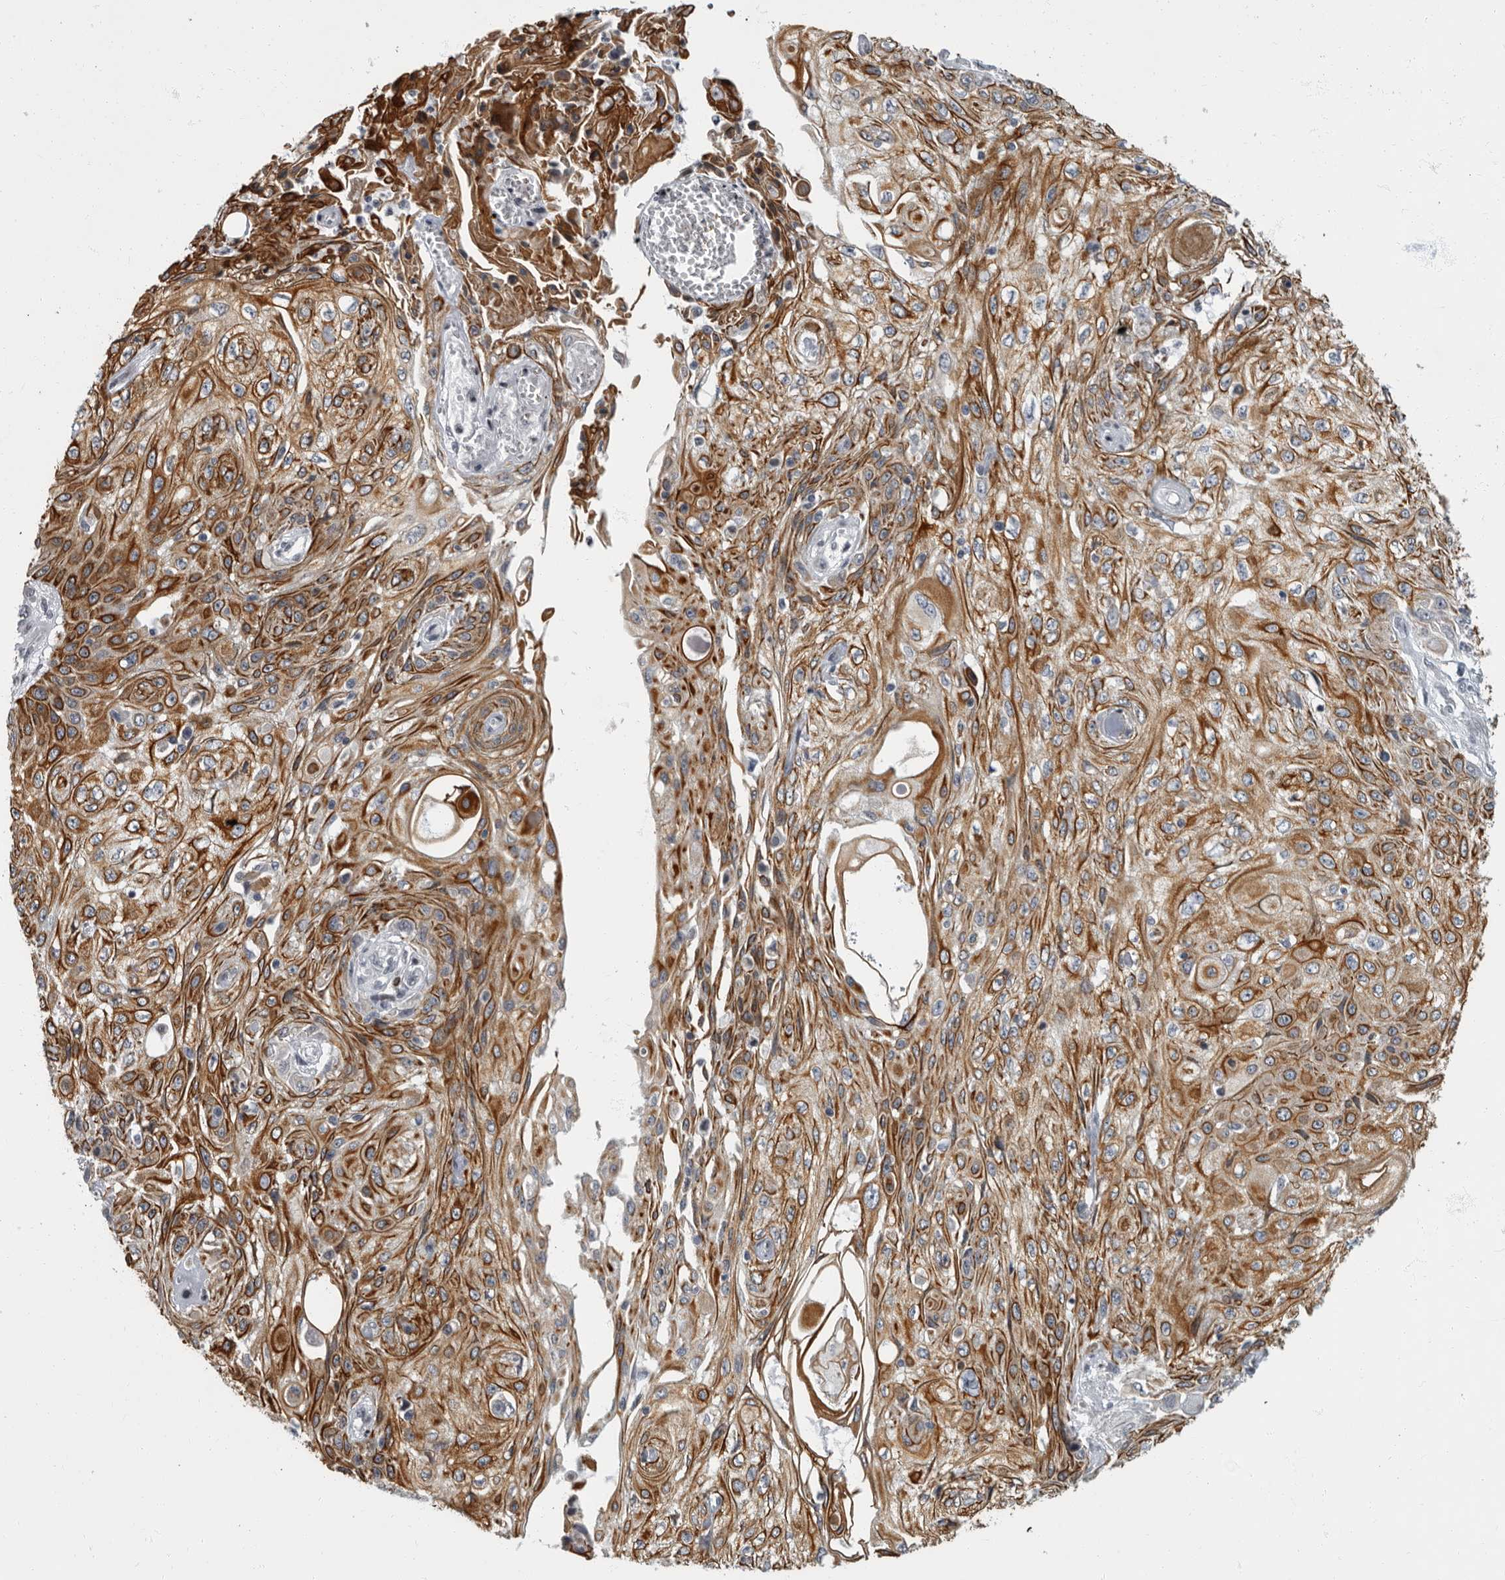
{"staining": {"intensity": "moderate", "quantity": ">75%", "location": "cytoplasmic/membranous"}, "tissue": "skin cancer", "cell_type": "Tumor cells", "image_type": "cancer", "snomed": [{"axis": "morphology", "description": "Squamous cell carcinoma, NOS"}, {"axis": "morphology", "description": "Squamous cell carcinoma, metastatic, NOS"}, {"axis": "topography", "description": "Skin"}, {"axis": "topography", "description": "Lymph node"}], "caption": "Metastatic squamous cell carcinoma (skin) stained for a protein (brown) shows moderate cytoplasmic/membranous positive positivity in approximately >75% of tumor cells.", "gene": "EVI5", "patient": {"sex": "male", "age": 75}}